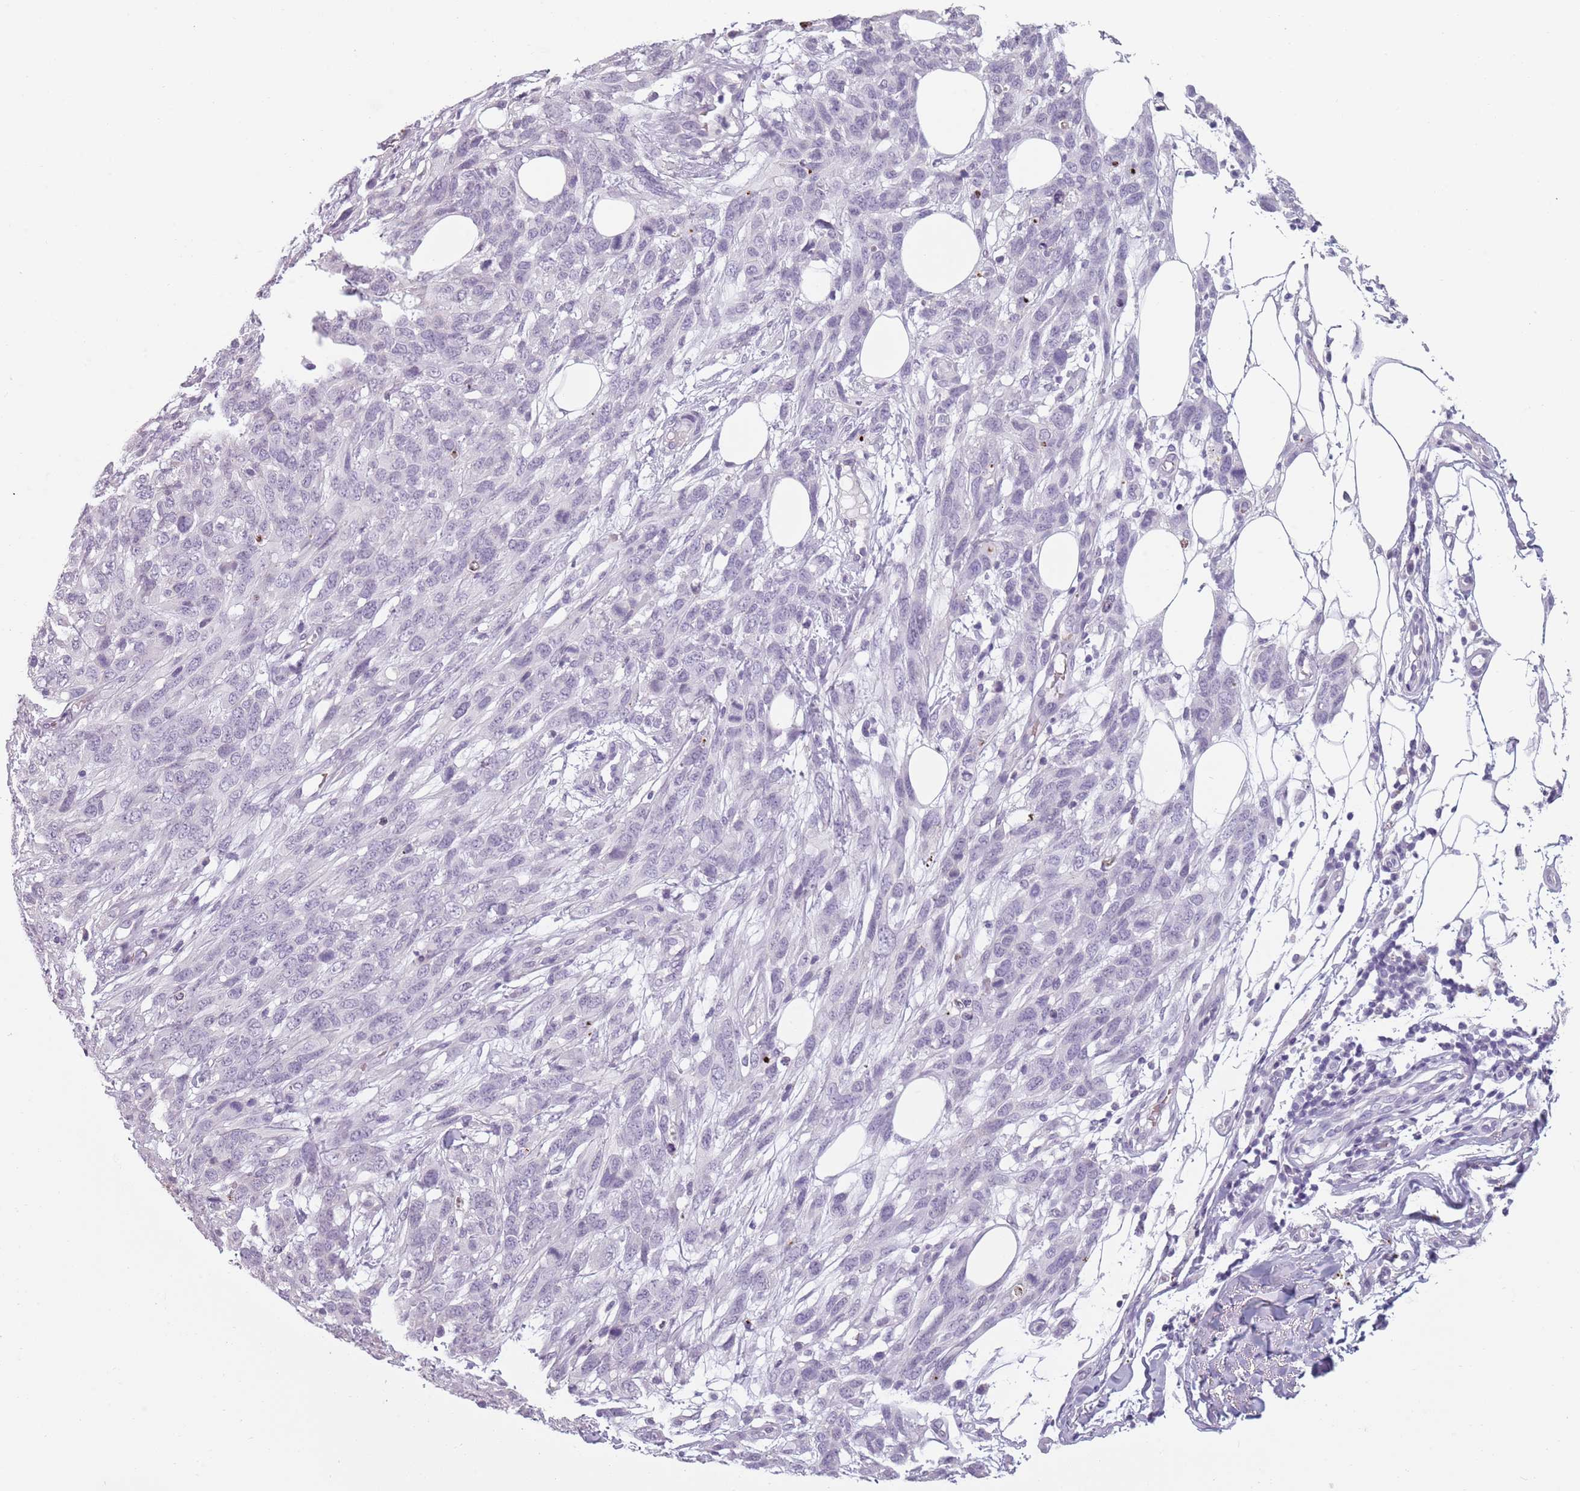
{"staining": {"intensity": "negative", "quantity": "none", "location": "none"}, "tissue": "melanoma", "cell_type": "Tumor cells", "image_type": "cancer", "snomed": [{"axis": "morphology", "description": "Normal morphology"}, {"axis": "morphology", "description": "Malignant melanoma, NOS"}, {"axis": "topography", "description": "Skin"}], "caption": "There is no significant expression in tumor cells of malignant melanoma.", "gene": "PIEZO1", "patient": {"sex": "female", "age": 72}}